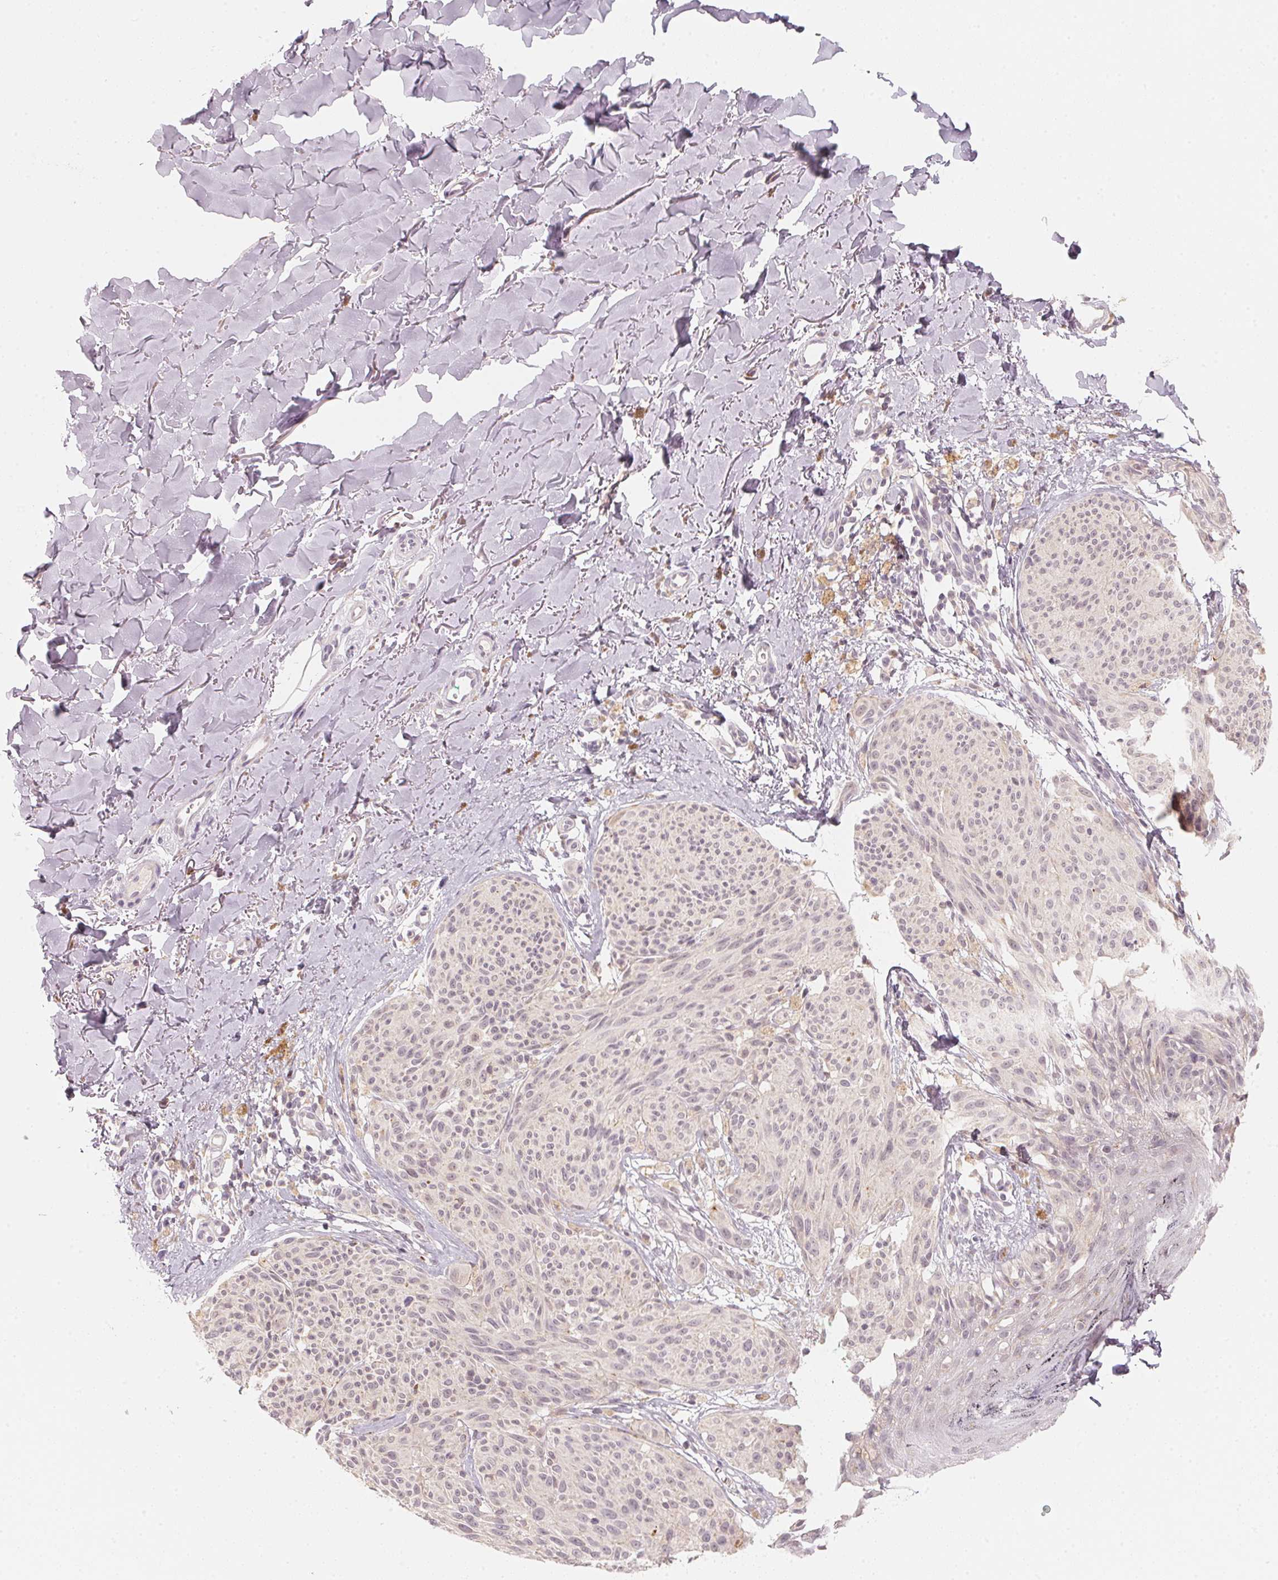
{"staining": {"intensity": "negative", "quantity": "none", "location": "none"}, "tissue": "melanoma", "cell_type": "Tumor cells", "image_type": "cancer", "snomed": [{"axis": "morphology", "description": "Malignant melanoma, NOS"}, {"axis": "topography", "description": "Skin"}], "caption": "DAB immunohistochemical staining of human melanoma reveals no significant staining in tumor cells. (Stains: DAB immunohistochemistry with hematoxylin counter stain, Microscopy: brightfield microscopy at high magnification).", "gene": "ANKRD31", "patient": {"sex": "female", "age": 87}}